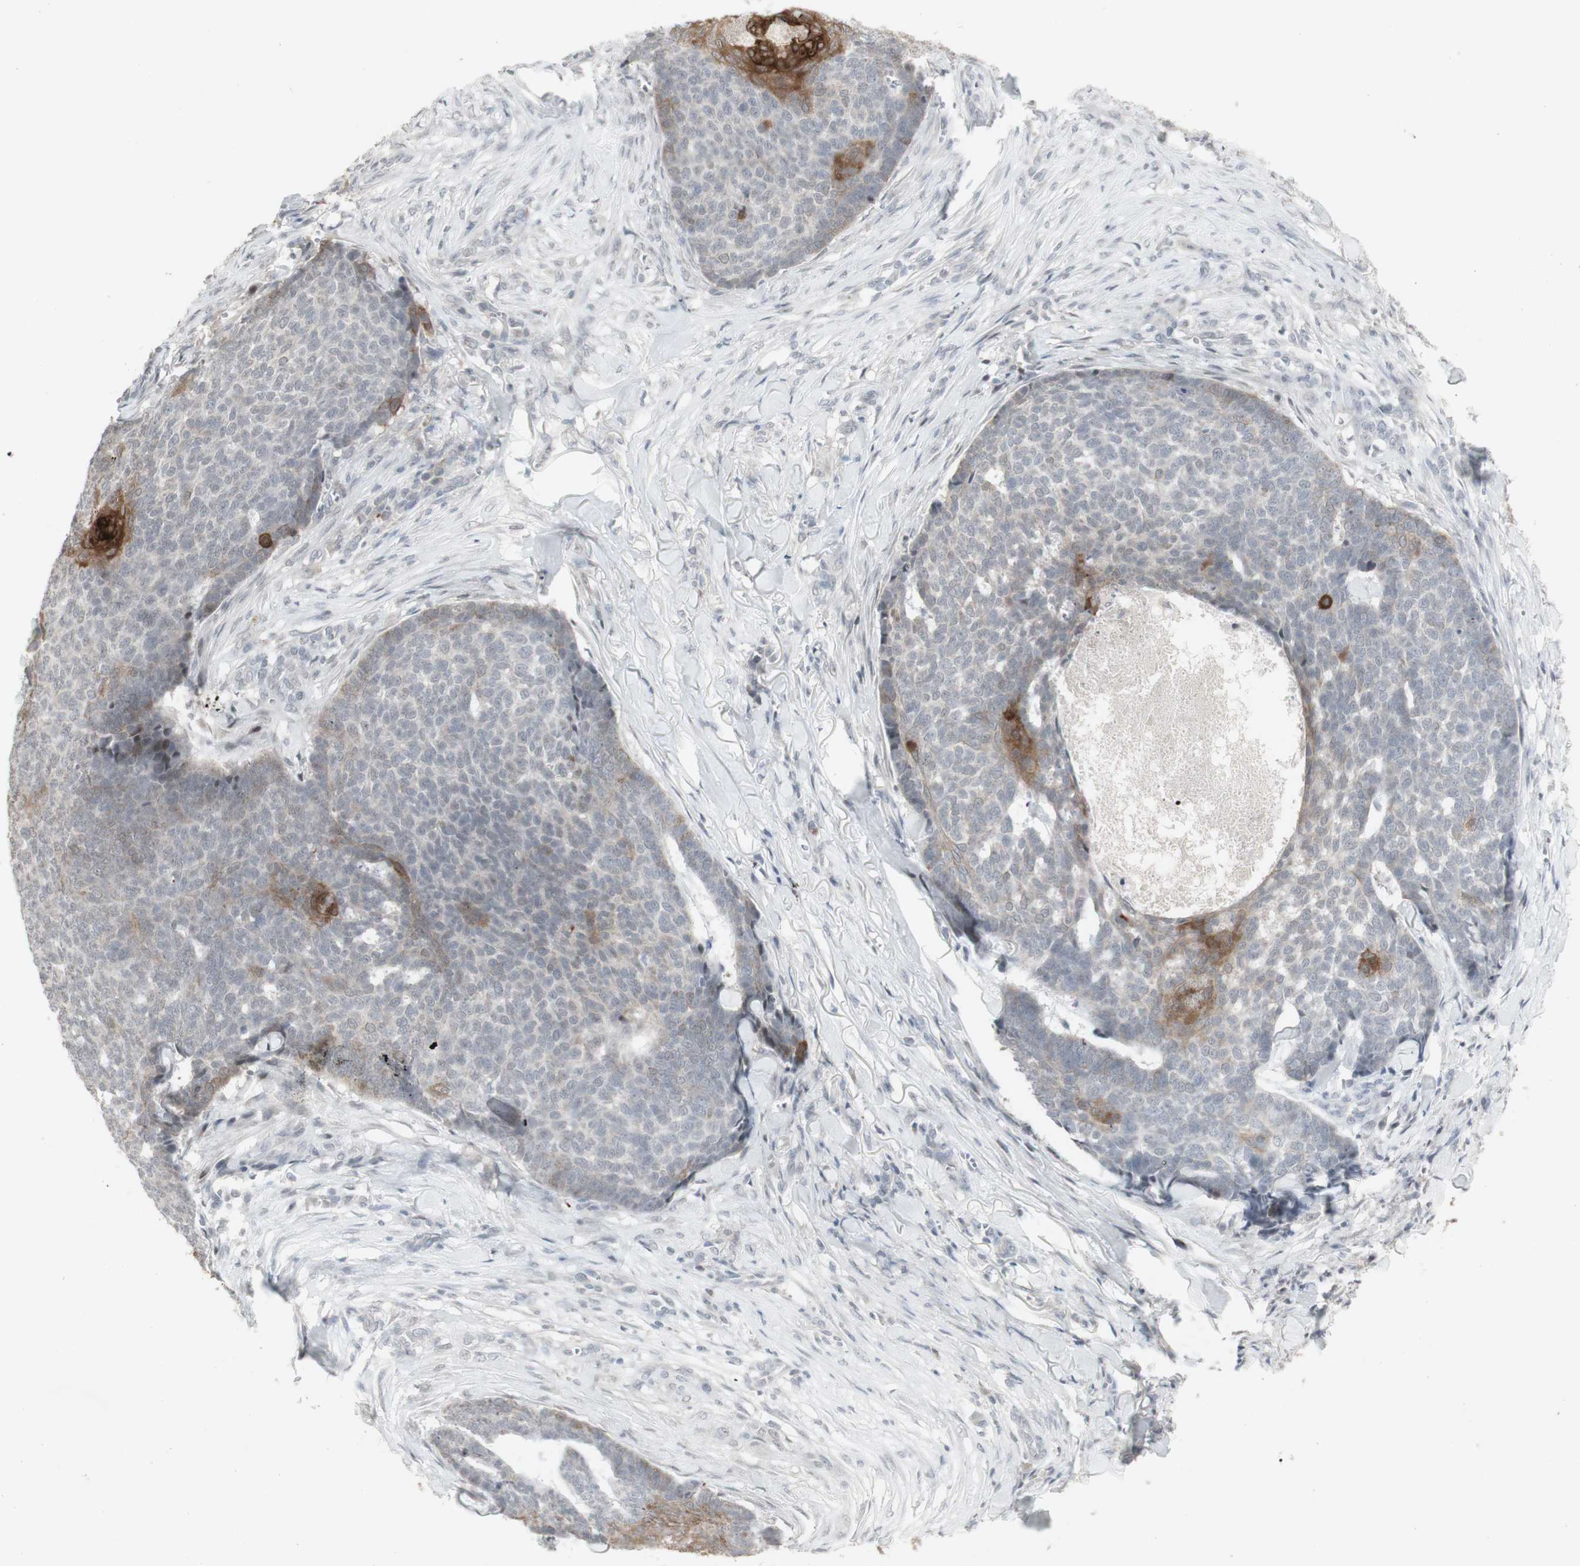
{"staining": {"intensity": "moderate", "quantity": "<25%", "location": "cytoplasmic/membranous"}, "tissue": "skin cancer", "cell_type": "Tumor cells", "image_type": "cancer", "snomed": [{"axis": "morphology", "description": "Basal cell carcinoma"}, {"axis": "topography", "description": "Skin"}], "caption": "Basal cell carcinoma (skin) stained with DAB (3,3'-diaminobenzidine) immunohistochemistry (IHC) exhibits low levels of moderate cytoplasmic/membranous positivity in approximately <25% of tumor cells.", "gene": "C1orf116", "patient": {"sex": "male", "age": 84}}